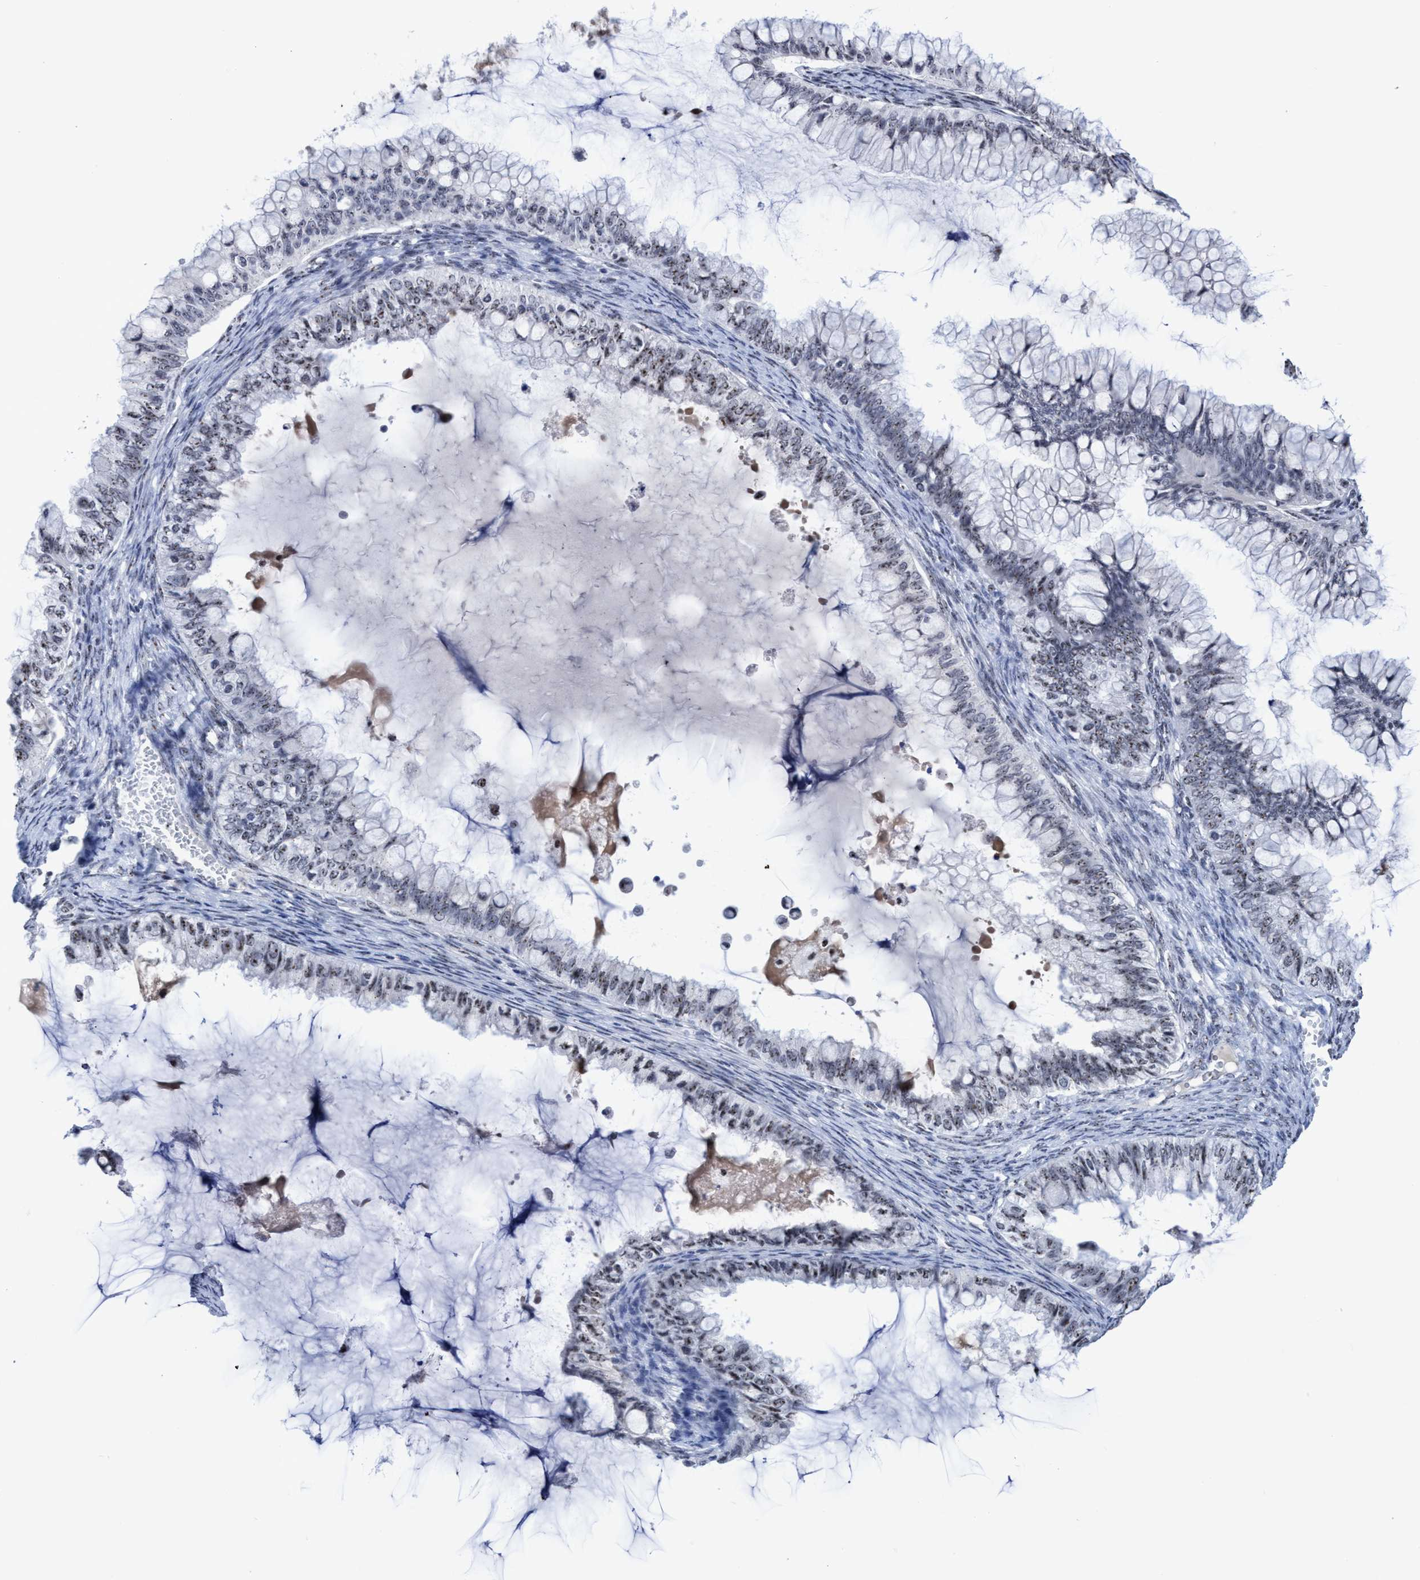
{"staining": {"intensity": "weak", "quantity": "25%-75%", "location": "nuclear"}, "tissue": "ovarian cancer", "cell_type": "Tumor cells", "image_type": "cancer", "snomed": [{"axis": "morphology", "description": "Cystadenocarcinoma, mucinous, NOS"}, {"axis": "topography", "description": "Ovary"}], "caption": "Immunohistochemistry of mucinous cystadenocarcinoma (ovarian) exhibits low levels of weak nuclear staining in approximately 25%-75% of tumor cells. (DAB = brown stain, brightfield microscopy at high magnification).", "gene": "EFCAB10", "patient": {"sex": "female", "age": 80}}